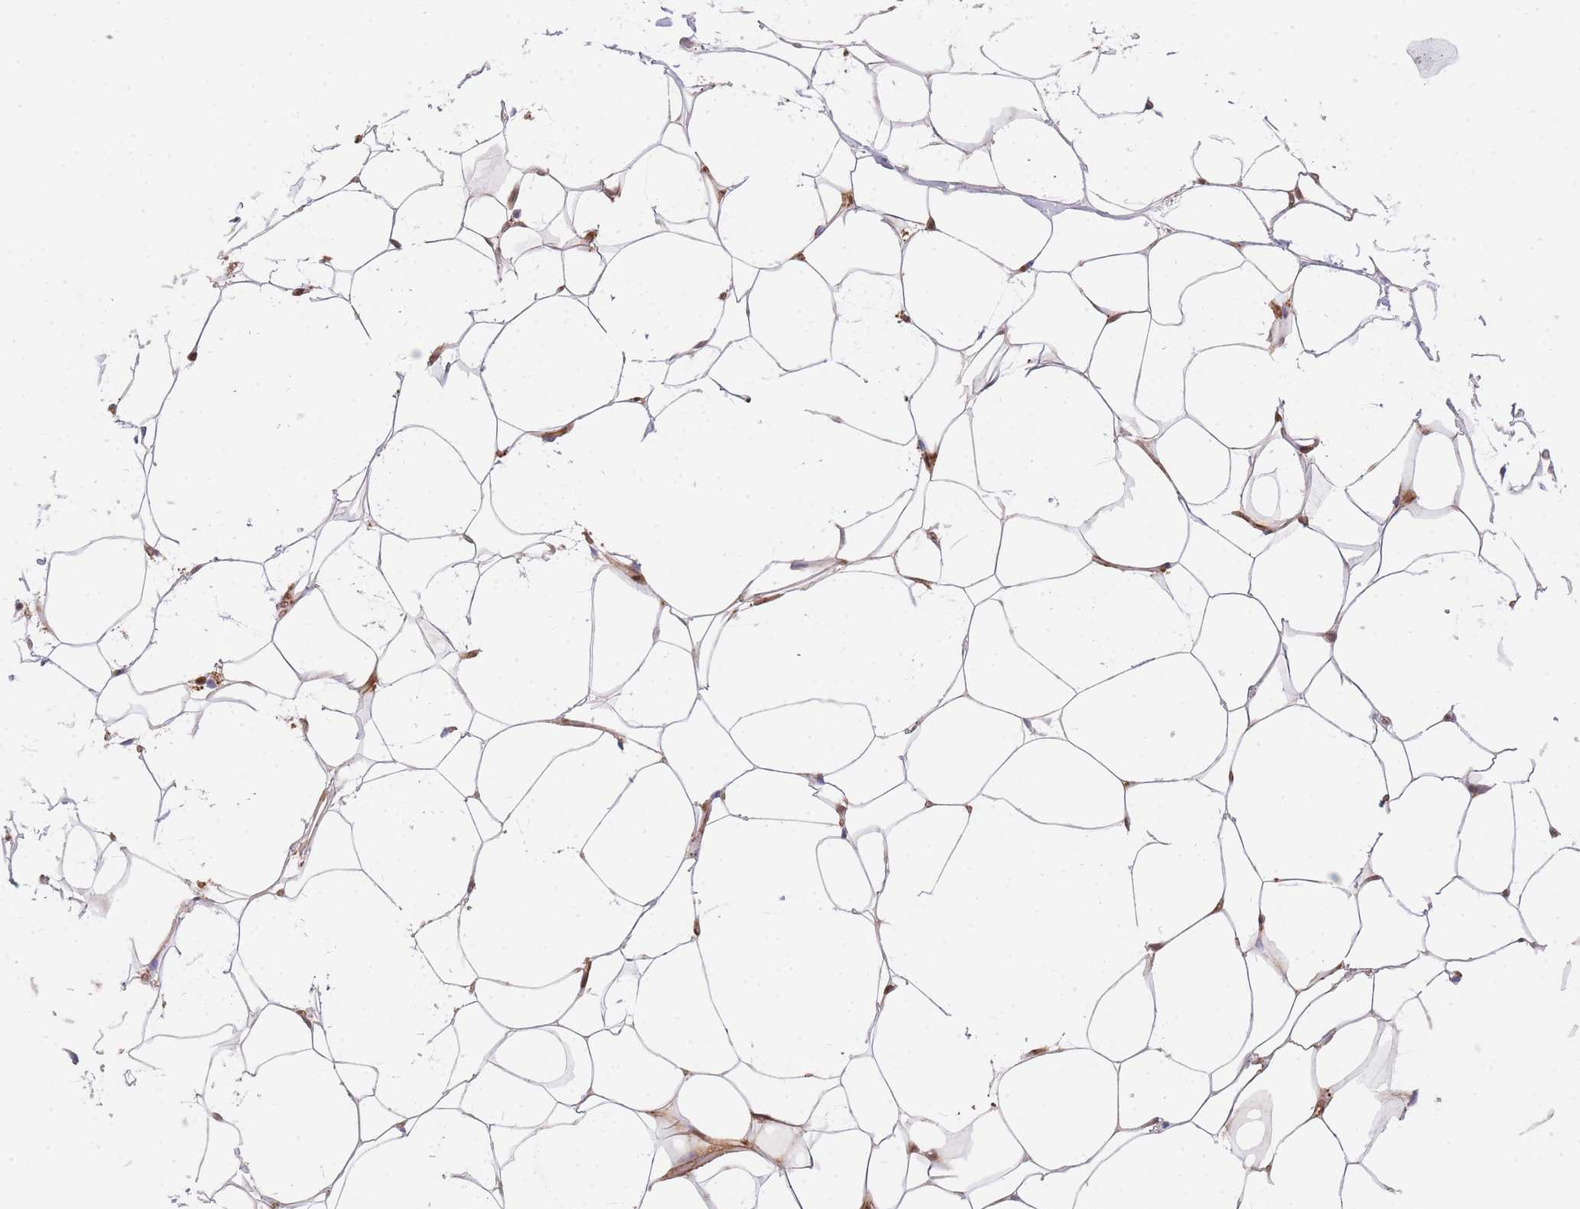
{"staining": {"intensity": "weak", "quantity": ">75%", "location": "cytoplasmic/membranous"}, "tissue": "adipose tissue", "cell_type": "Adipocytes", "image_type": "normal", "snomed": [{"axis": "morphology", "description": "Normal tissue, NOS"}, {"axis": "topography", "description": "Breast"}], "caption": "Protein positivity by immunohistochemistry displays weak cytoplasmic/membranous staining in approximately >75% of adipocytes in normal adipose tissue.", "gene": "SLC25A33", "patient": {"sex": "female", "age": 26}}